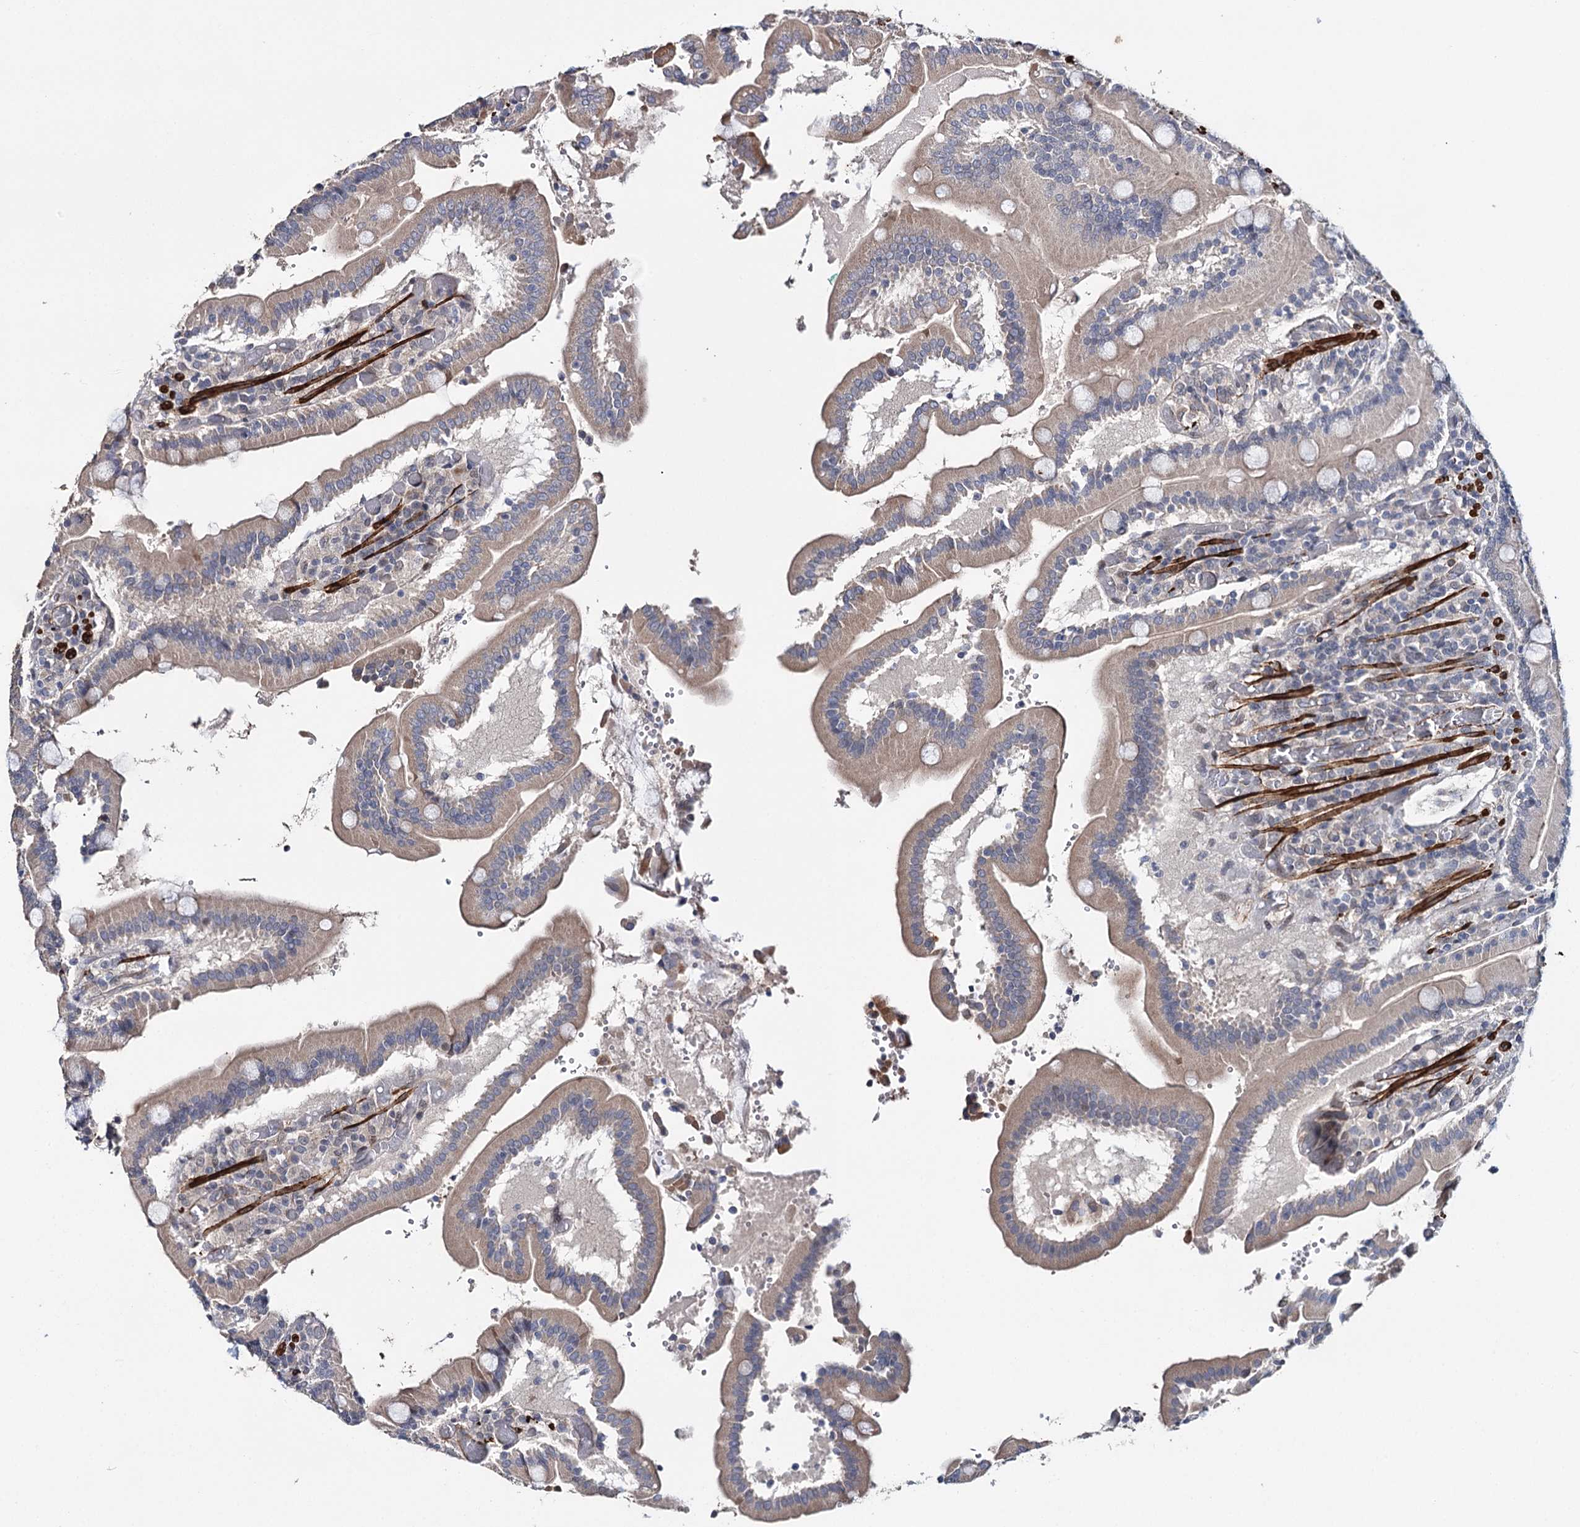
{"staining": {"intensity": "moderate", "quantity": "25%-75%", "location": "cytoplasmic/membranous"}, "tissue": "duodenum", "cell_type": "Glandular cells", "image_type": "normal", "snomed": [{"axis": "morphology", "description": "Normal tissue, NOS"}, {"axis": "topography", "description": "Duodenum"}], "caption": "Immunohistochemical staining of benign human duodenum shows 25%-75% levels of moderate cytoplasmic/membranous protein expression in about 25%-75% of glandular cells.", "gene": "CFAP46", "patient": {"sex": "female", "age": 62}}